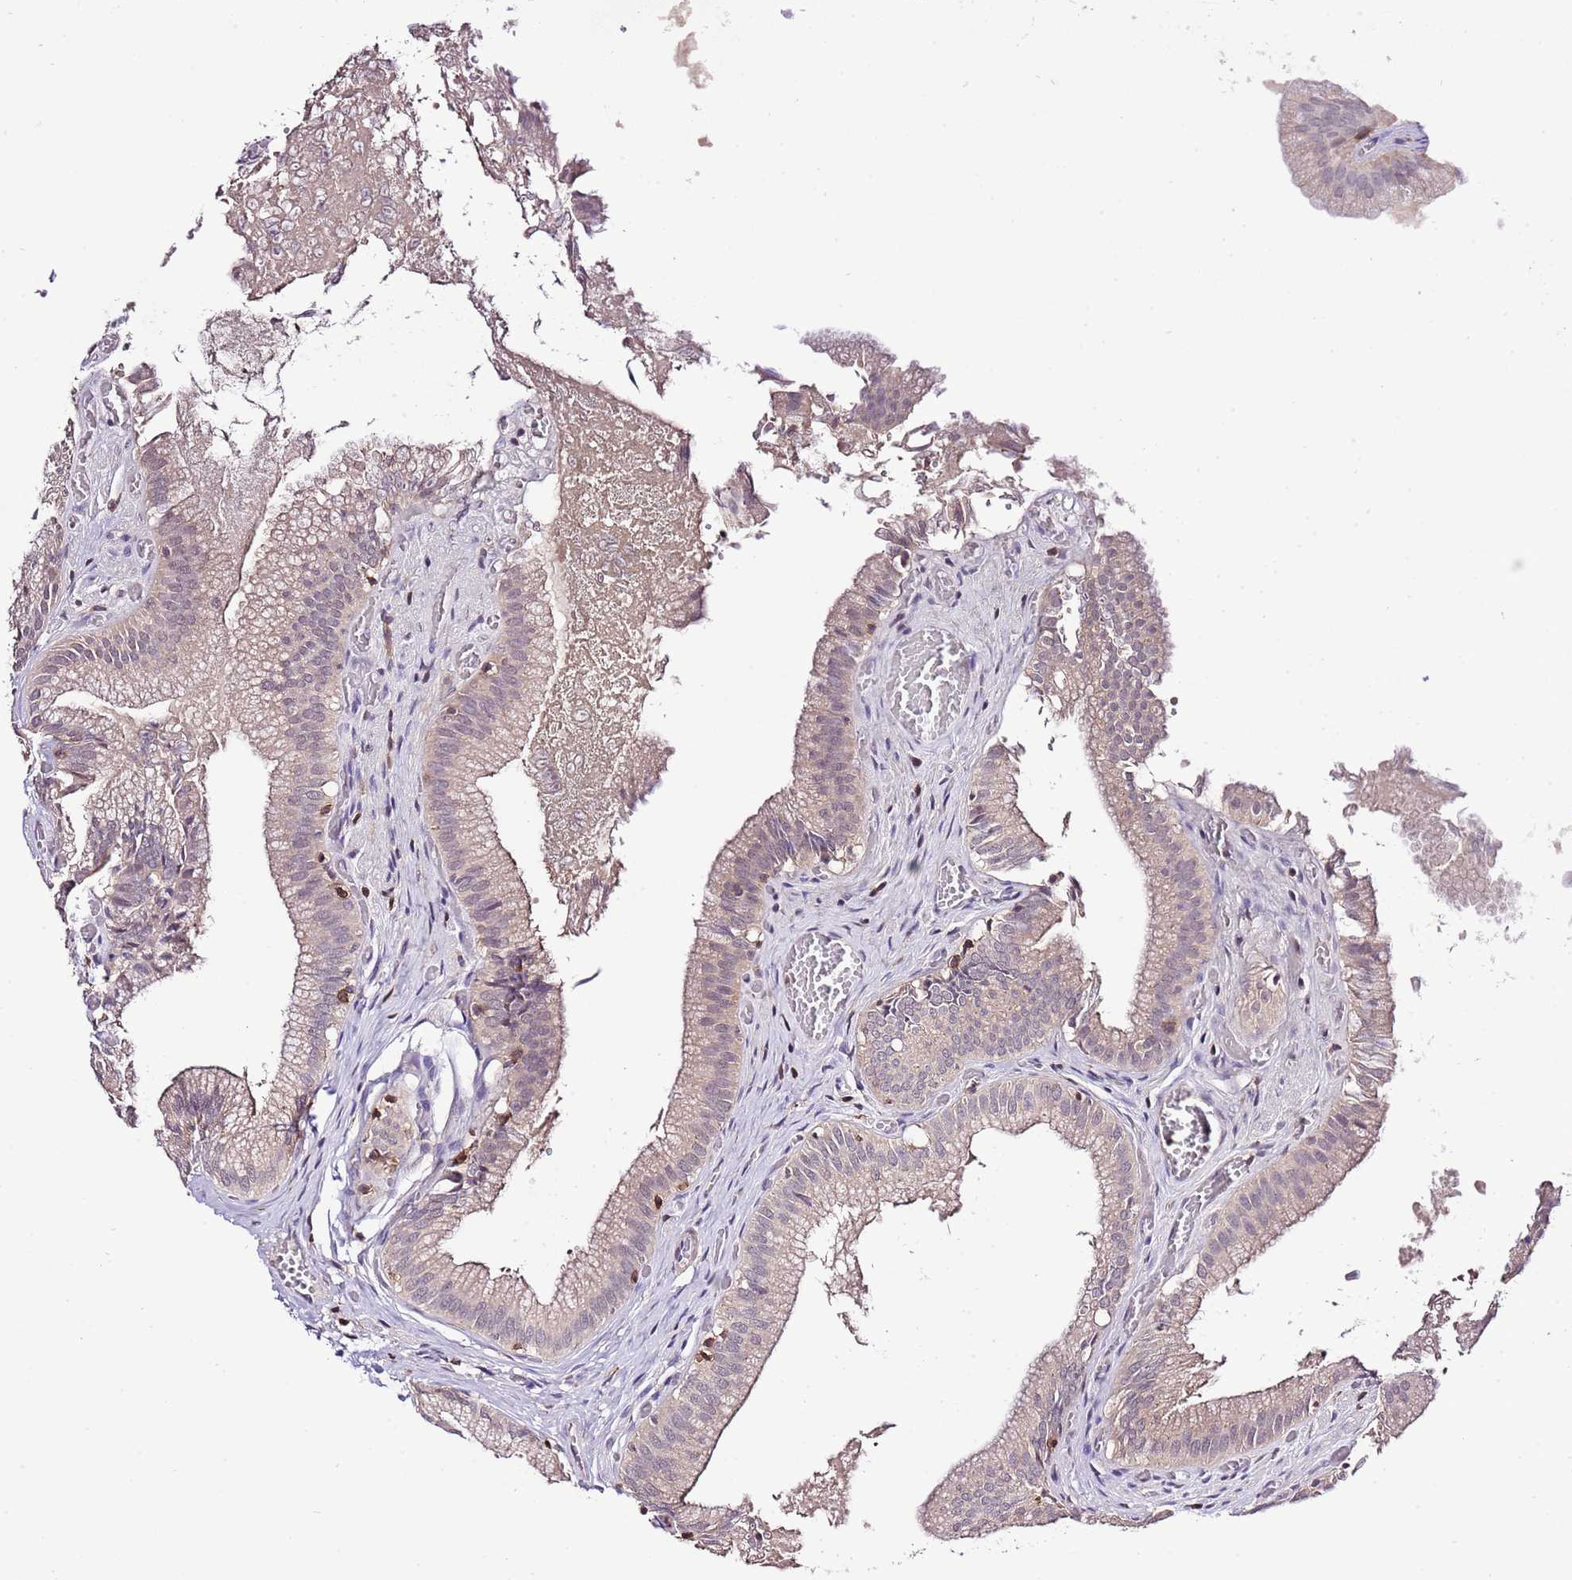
{"staining": {"intensity": "weak", "quantity": ">75%", "location": "cytoplasmic/membranous"}, "tissue": "gallbladder", "cell_type": "Glandular cells", "image_type": "normal", "snomed": [{"axis": "morphology", "description": "Normal tissue, NOS"}, {"axis": "topography", "description": "Gallbladder"}, {"axis": "topography", "description": "Peripheral nerve tissue"}], "caption": "This is an image of IHC staining of unremarkable gallbladder, which shows weak staining in the cytoplasmic/membranous of glandular cells.", "gene": "EFHD1", "patient": {"sex": "male", "age": 17}}